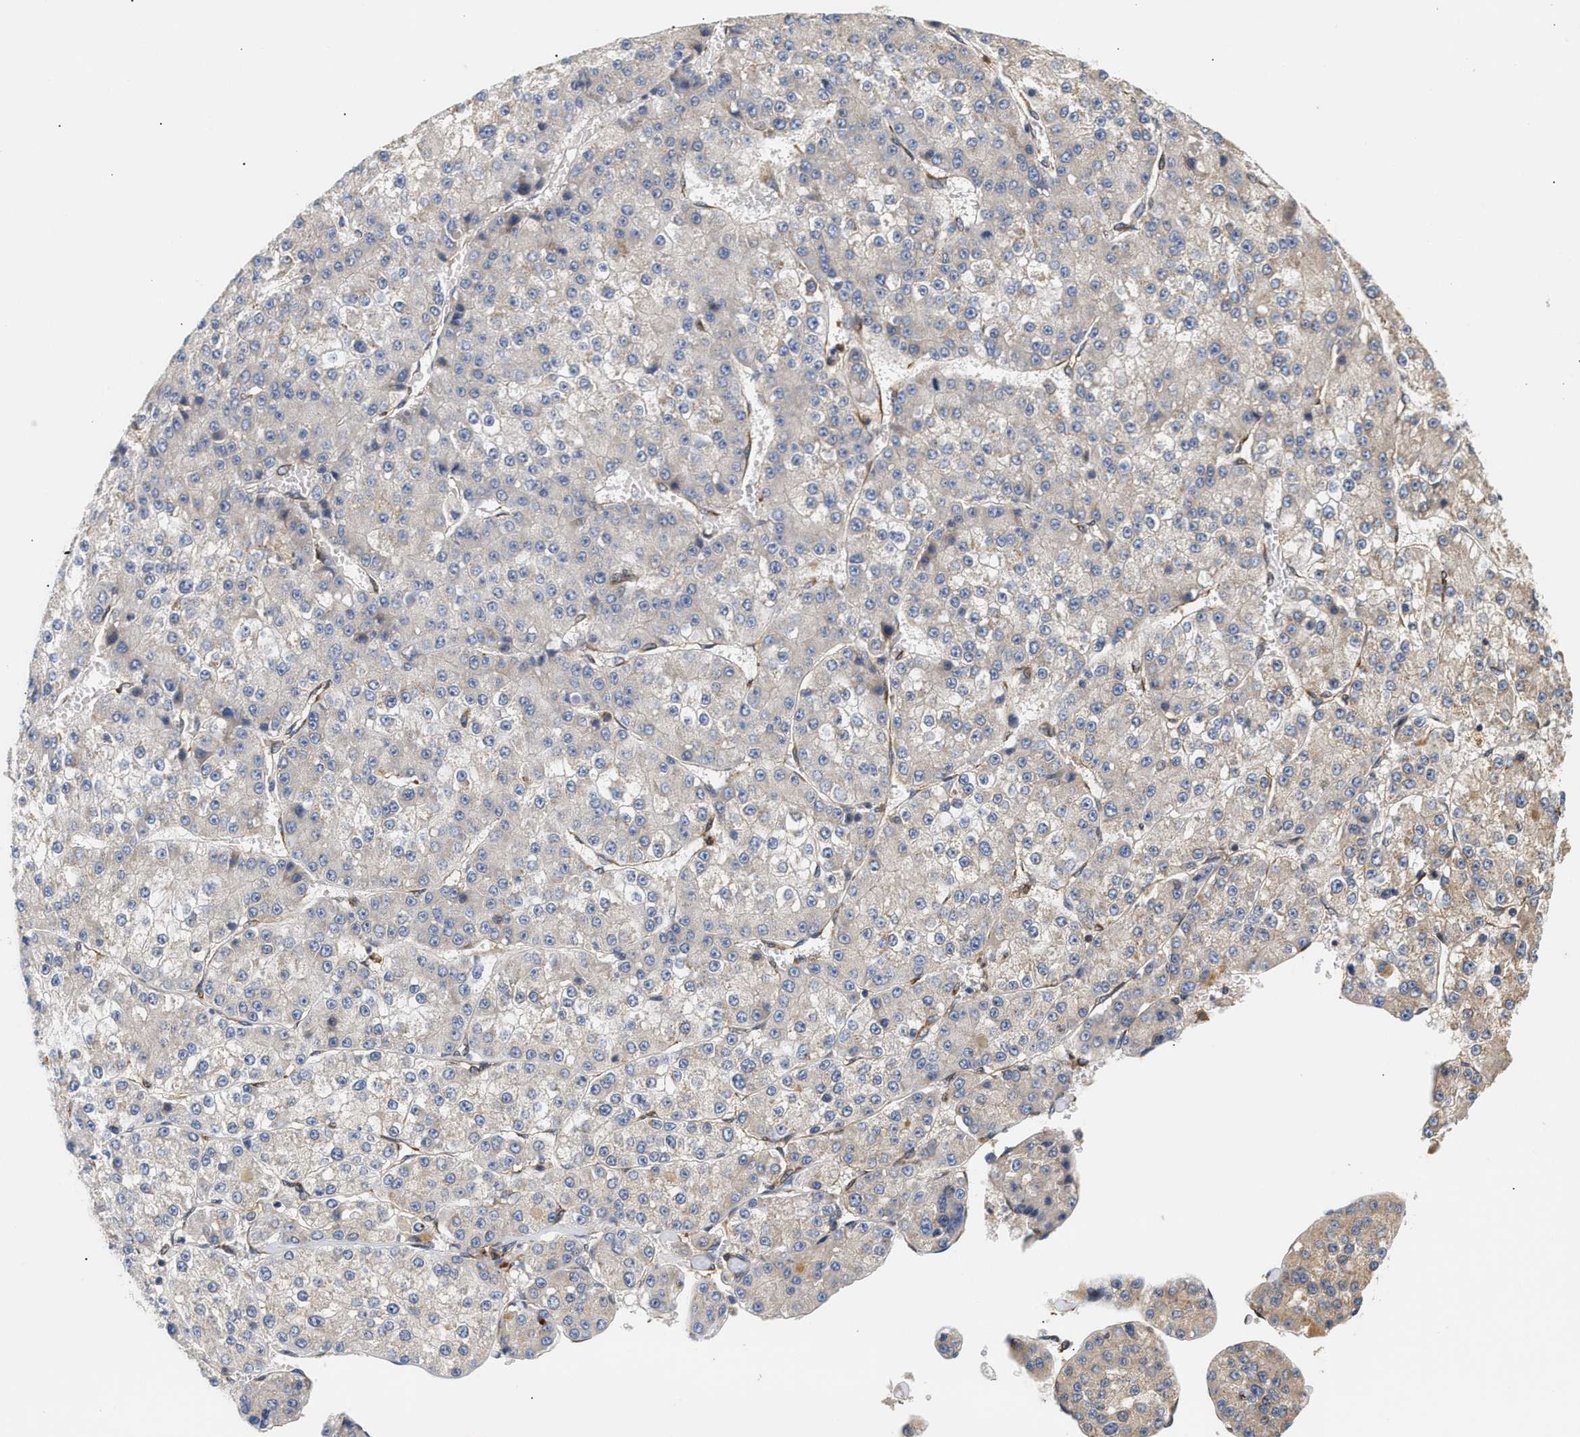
{"staining": {"intensity": "negative", "quantity": "none", "location": "none"}, "tissue": "liver cancer", "cell_type": "Tumor cells", "image_type": "cancer", "snomed": [{"axis": "morphology", "description": "Carcinoma, Hepatocellular, NOS"}, {"axis": "topography", "description": "Liver"}], "caption": "Immunohistochemical staining of hepatocellular carcinoma (liver) shows no significant expression in tumor cells.", "gene": "PLCD1", "patient": {"sex": "female", "age": 73}}